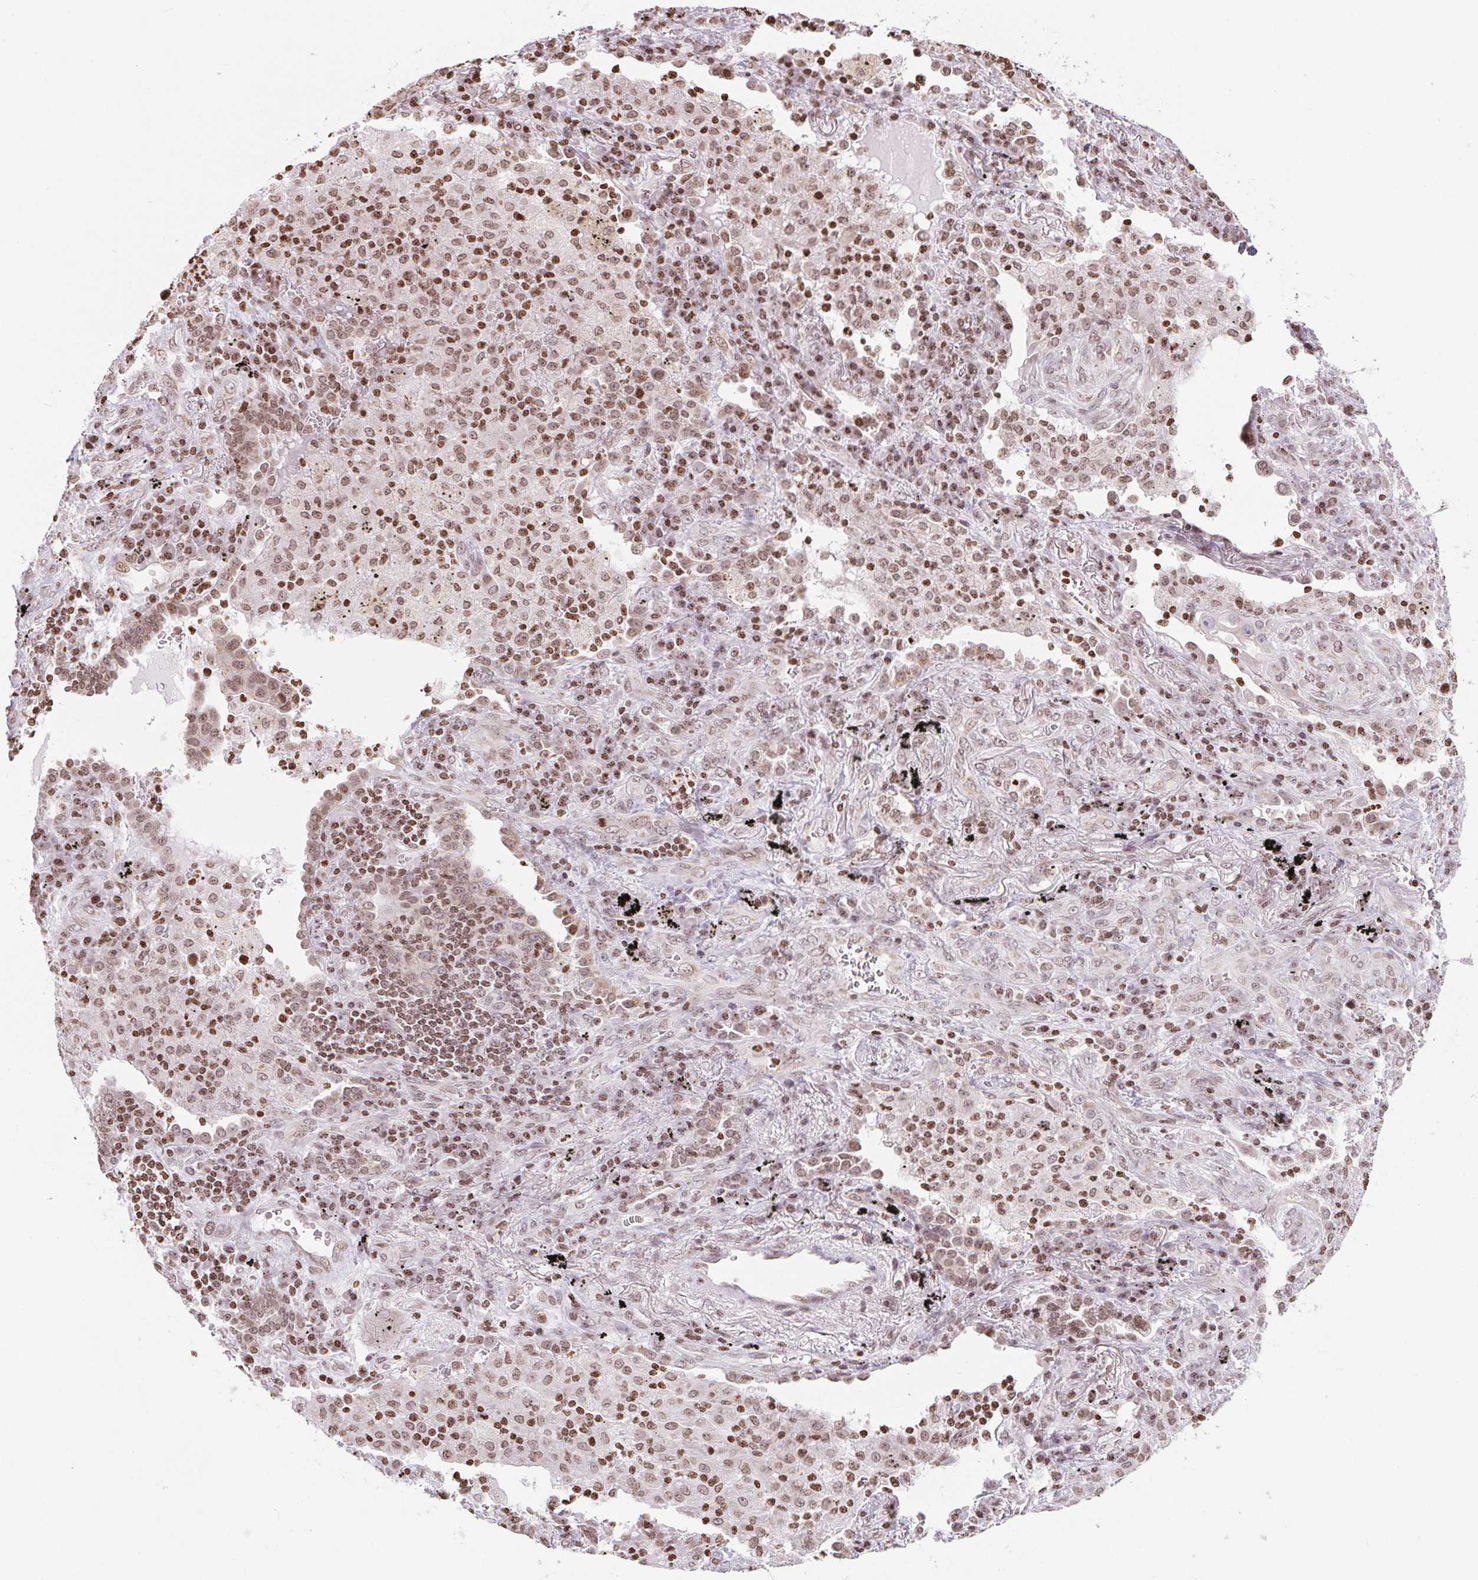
{"staining": {"intensity": "weak", "quantity": ">75%", "location": "nuclear"}, "tissue": "lung cancer", "cell_type": "Tumor cells", "image_type": "cancer", "snomed": [{"axis": "morphology", "description": "Adenocarcinoma, NOS"}, {"axis": "morphology", "description": "Adenocarcinoma, metastatic, NOS"}, {"axis": "topography", "description": "Lymph node"}, {"axis": "topography", "description": "Lung"}], "caption": "Lung cancer was stained to show a protein in brown. There is low levels of weak nuclear expression in approximately >75% of tumor cells.", "gene": "SMIM12", "patient": {"sex": "female", "age": 65}}